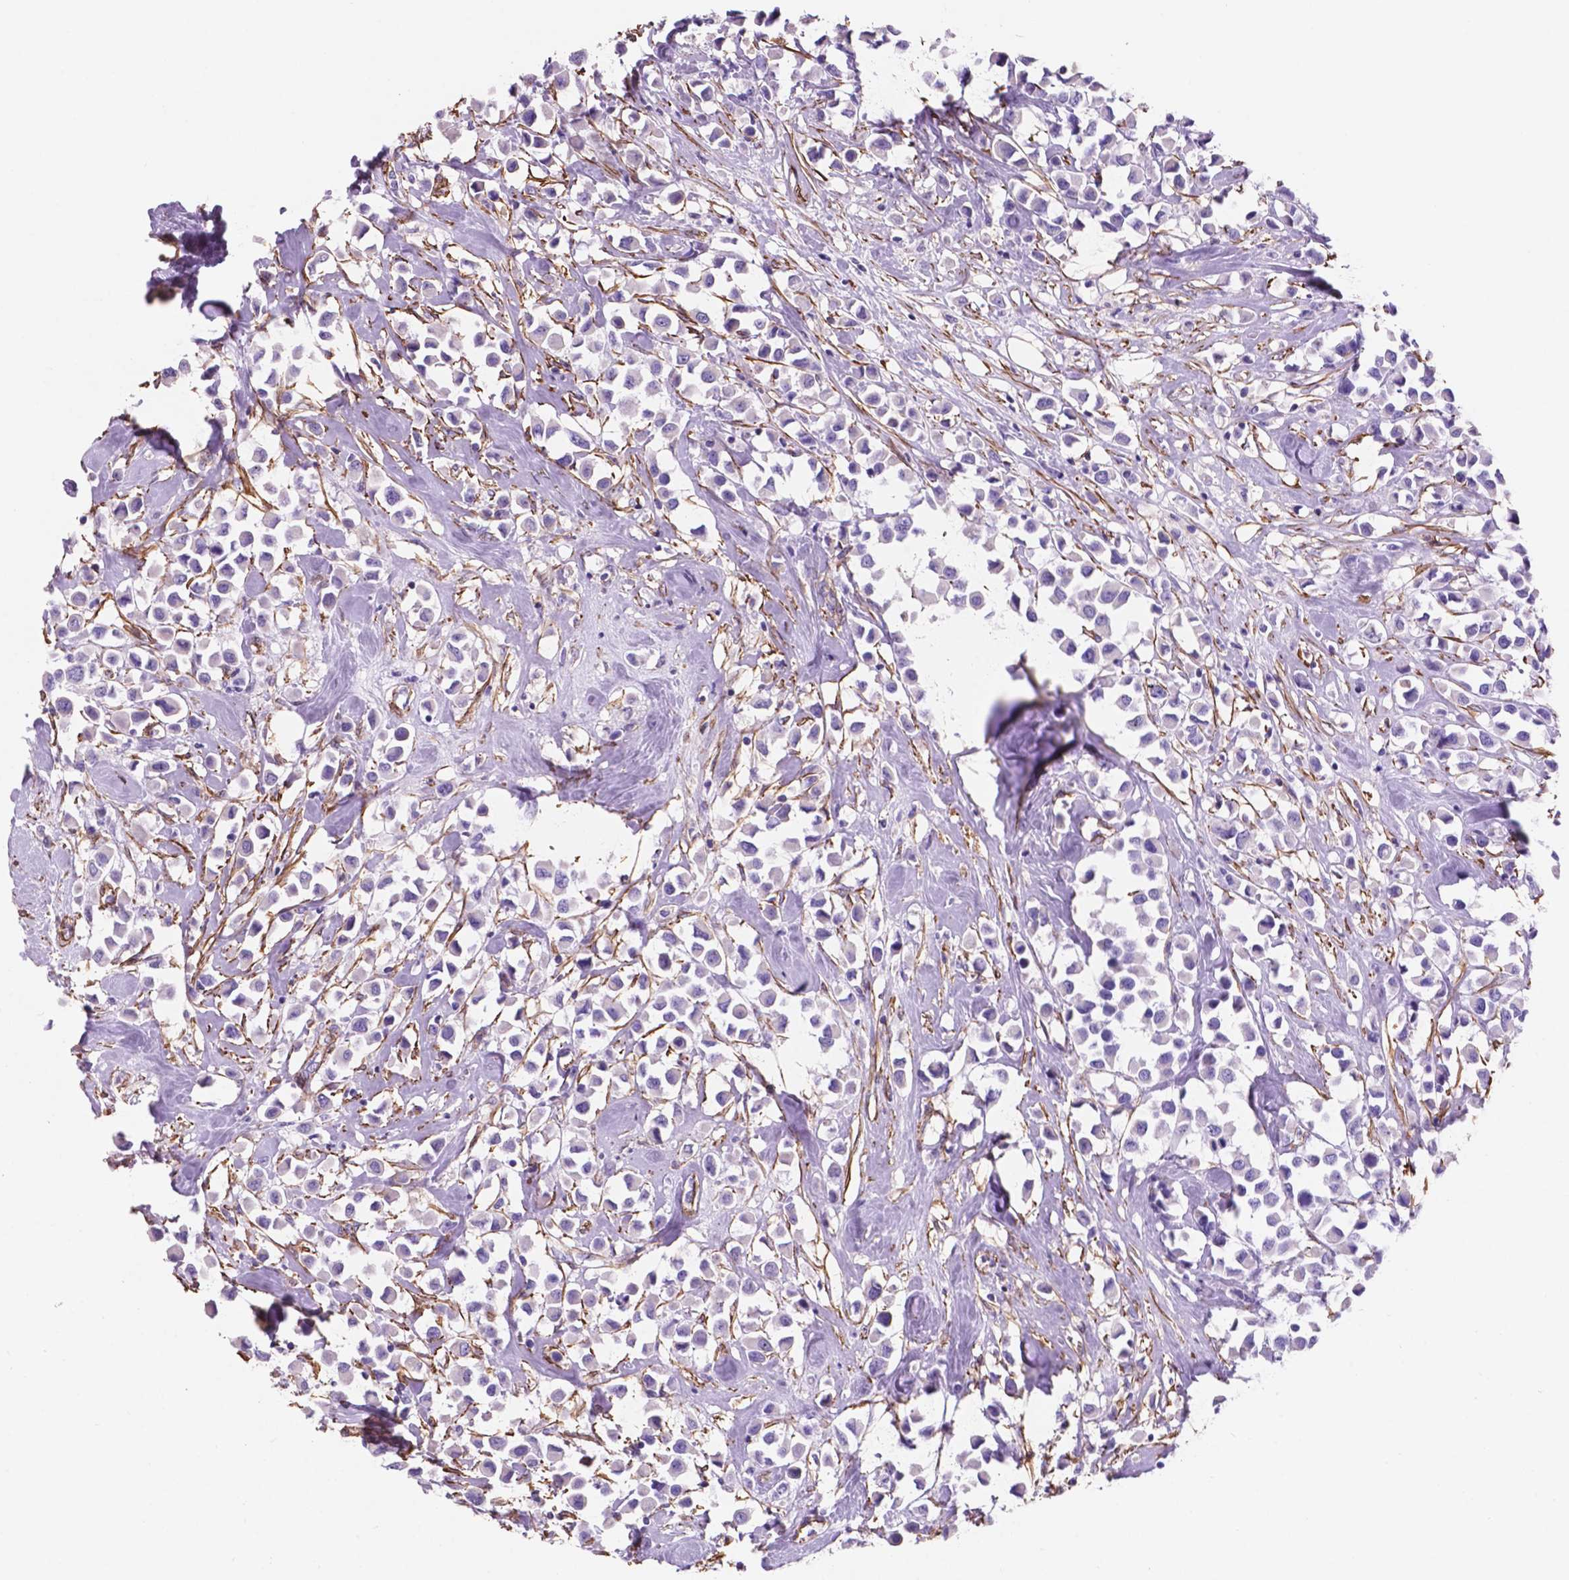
{"staining": {"intensity": "negative", "quantity": "none", "location": "none"}, "tissue": "breast cancer", "cell_type": "Tumor cells", "image_type": "cancer", "snomed": [{"axis": "morphology", "description": "Duct carcinoma"}, {"axis": "topography", "description": "Breast"}], "caption": "A photomicrograph of human breast invasive ductal carcinoma is negative for staining in tumor cells.", "gene": "TOR2A", "patient": {"sex": "female", "age": 61}}